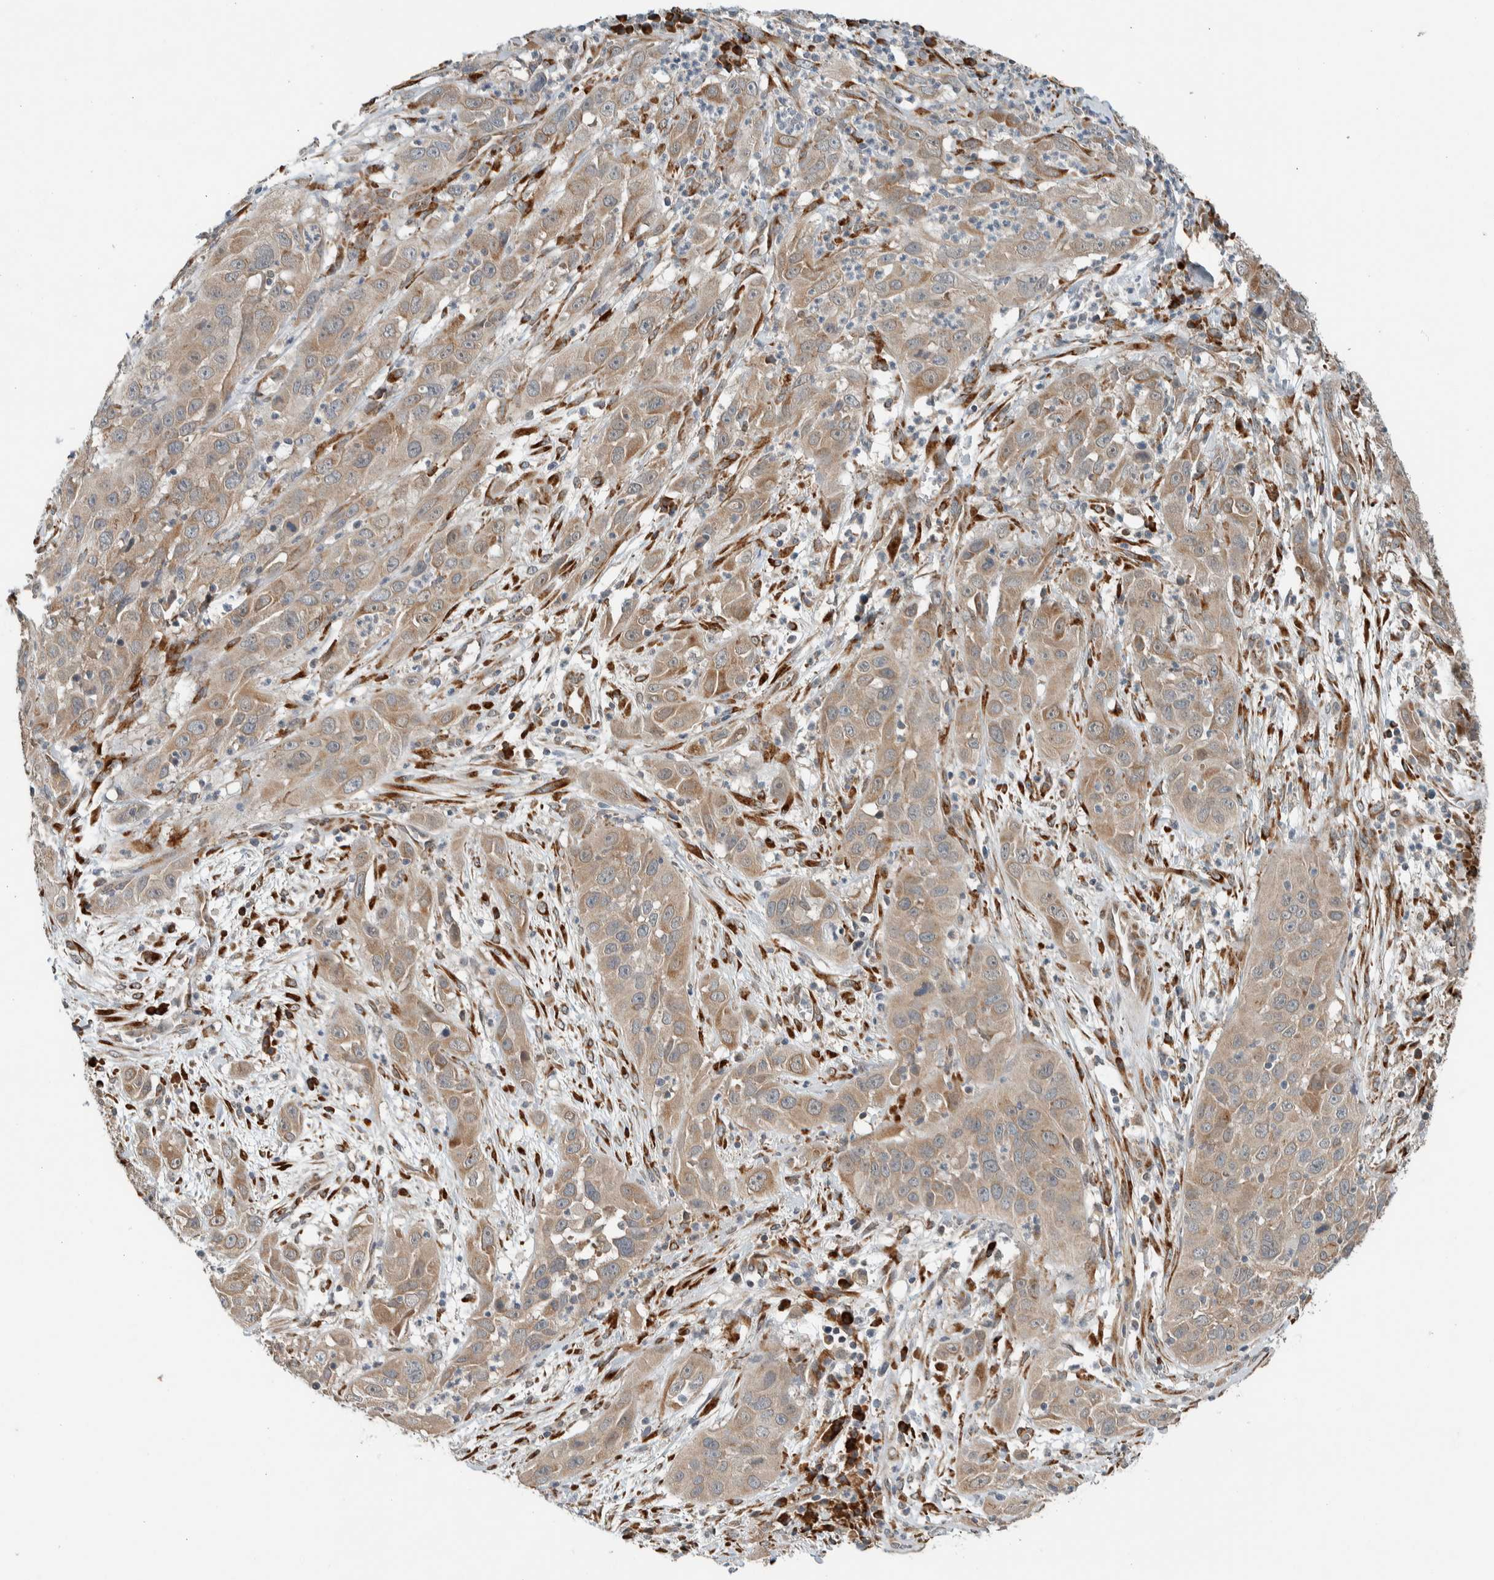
{"staining": {"intensity": "weak", "quantity": ">75%", "location": "cytoplasmic/membranous"}, "tissue": "cervical cancer", "cell_type": "Tumor cells", "image_type": "cancer", "snomed": [{"axis": "morphology", "description": "Squamous cell carcinoma, NOS"}, {"axis": "topography", "description": "Cervix"}], "caption": "Weak cytoplasmic/membranous protein expression is present in approximately >75% of tumor cells in cervical squamous cell carcinoma.", "gene": "CTBP2", "patient": {"sex": "female", "age": 32}}